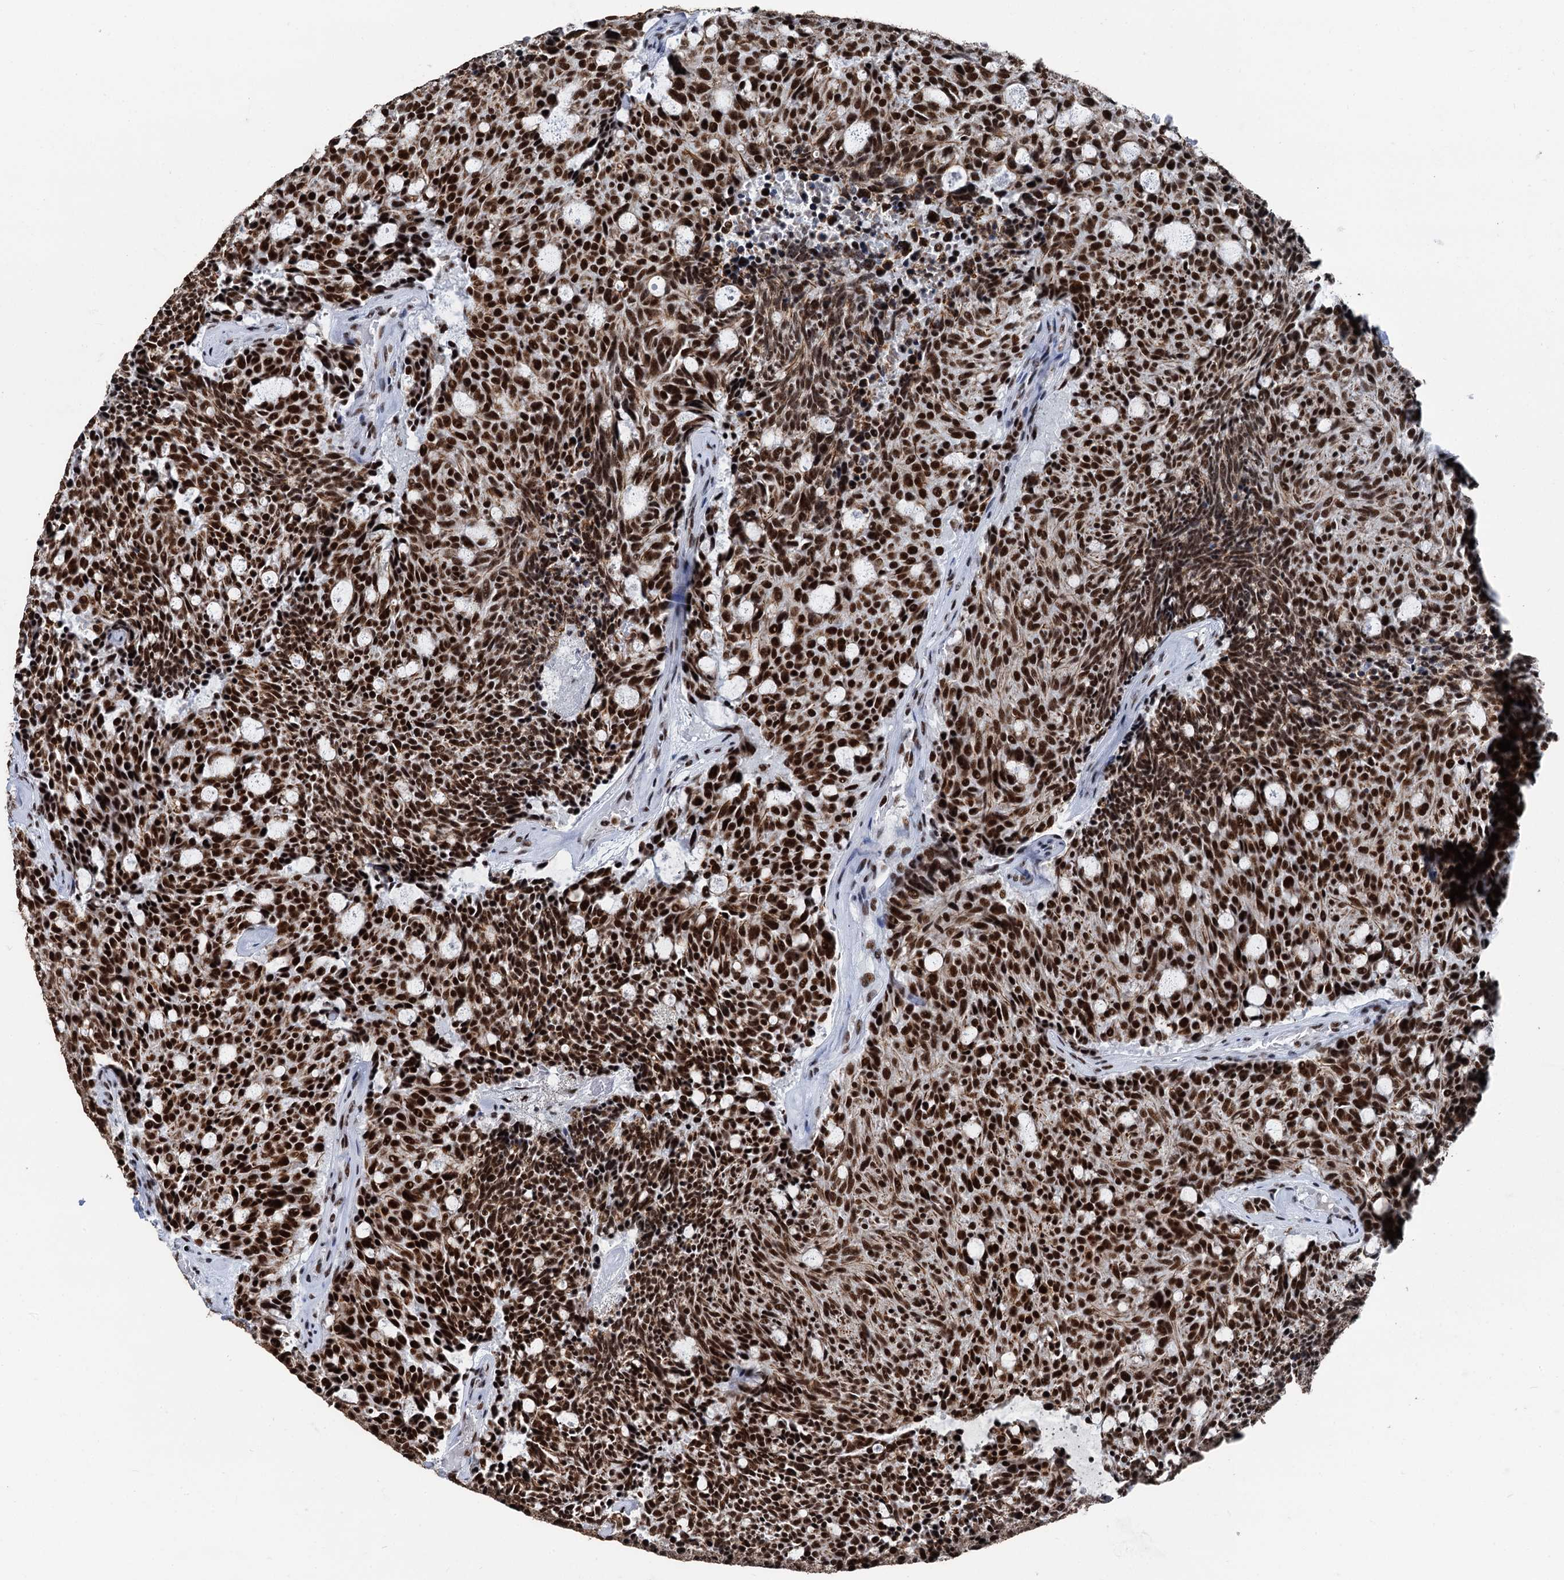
{"staining": {"intensity": "strong", "quantity": ">75%", "location": "nuclear"}, "tissue": "carcinoid", "cell_type": "Tumor cells", "image_type": "cancer", "snomed": [{"axis": "morphology", "description": "Carcinoid, malignant, NOS"}, {"axis": "topography", "description": "Pancreas"}], "caption": "Carcinoid (malignant) was stained to show a protein in brown. There is high levels of strong nuclear staining in approximately >75% of tumor cells.", "gene": "DDX23", "patient": {"sex": "female", "age": 54}}